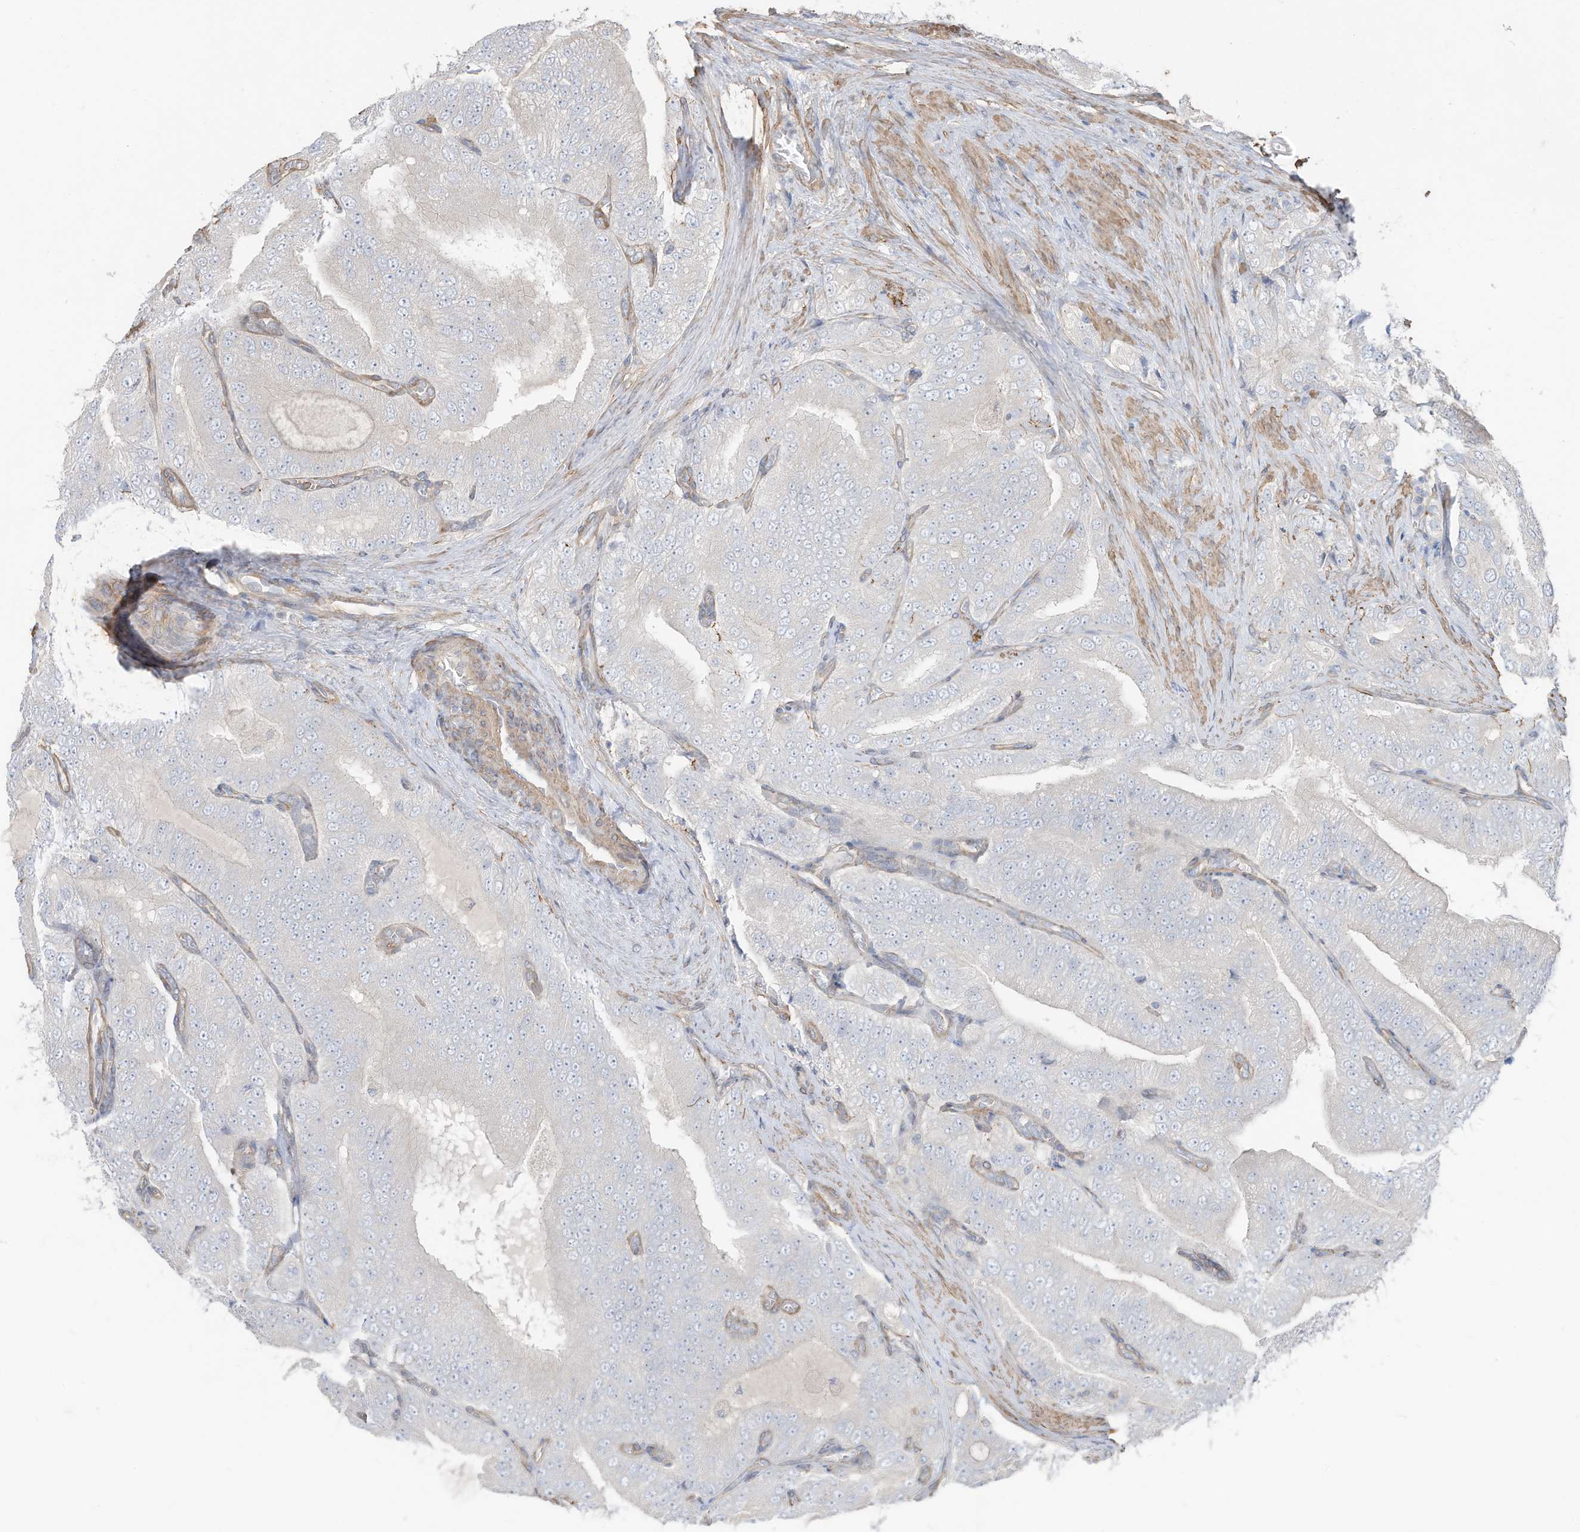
{"staining": {"intensity": "negative", "quantity": "none", "location": "none"}, "tissue": "prostate cancer", "cell_type": "Tumor cells", "image_type": "cancer", "snomed": [{"axis": "morphology", "description": "Adenocarcinoma, High grade"}, {"axis": "topography", "description": "Prostate"}], "caption": "This micrograph is of prostate high-grade adenocarcinoma stained with IHC to label a protein in brown with the nuclei are counter-stained blue. There is no staining in tumor cells. (Stains: DAB (3,3'-diaminobenzidine) immunohistochemistry with hematoxylin counter stain, Microscopy: brightfield microscopy at high magnification).", "gene": "SLC17A7", "patient": {"sex": "male", "age": 58}}